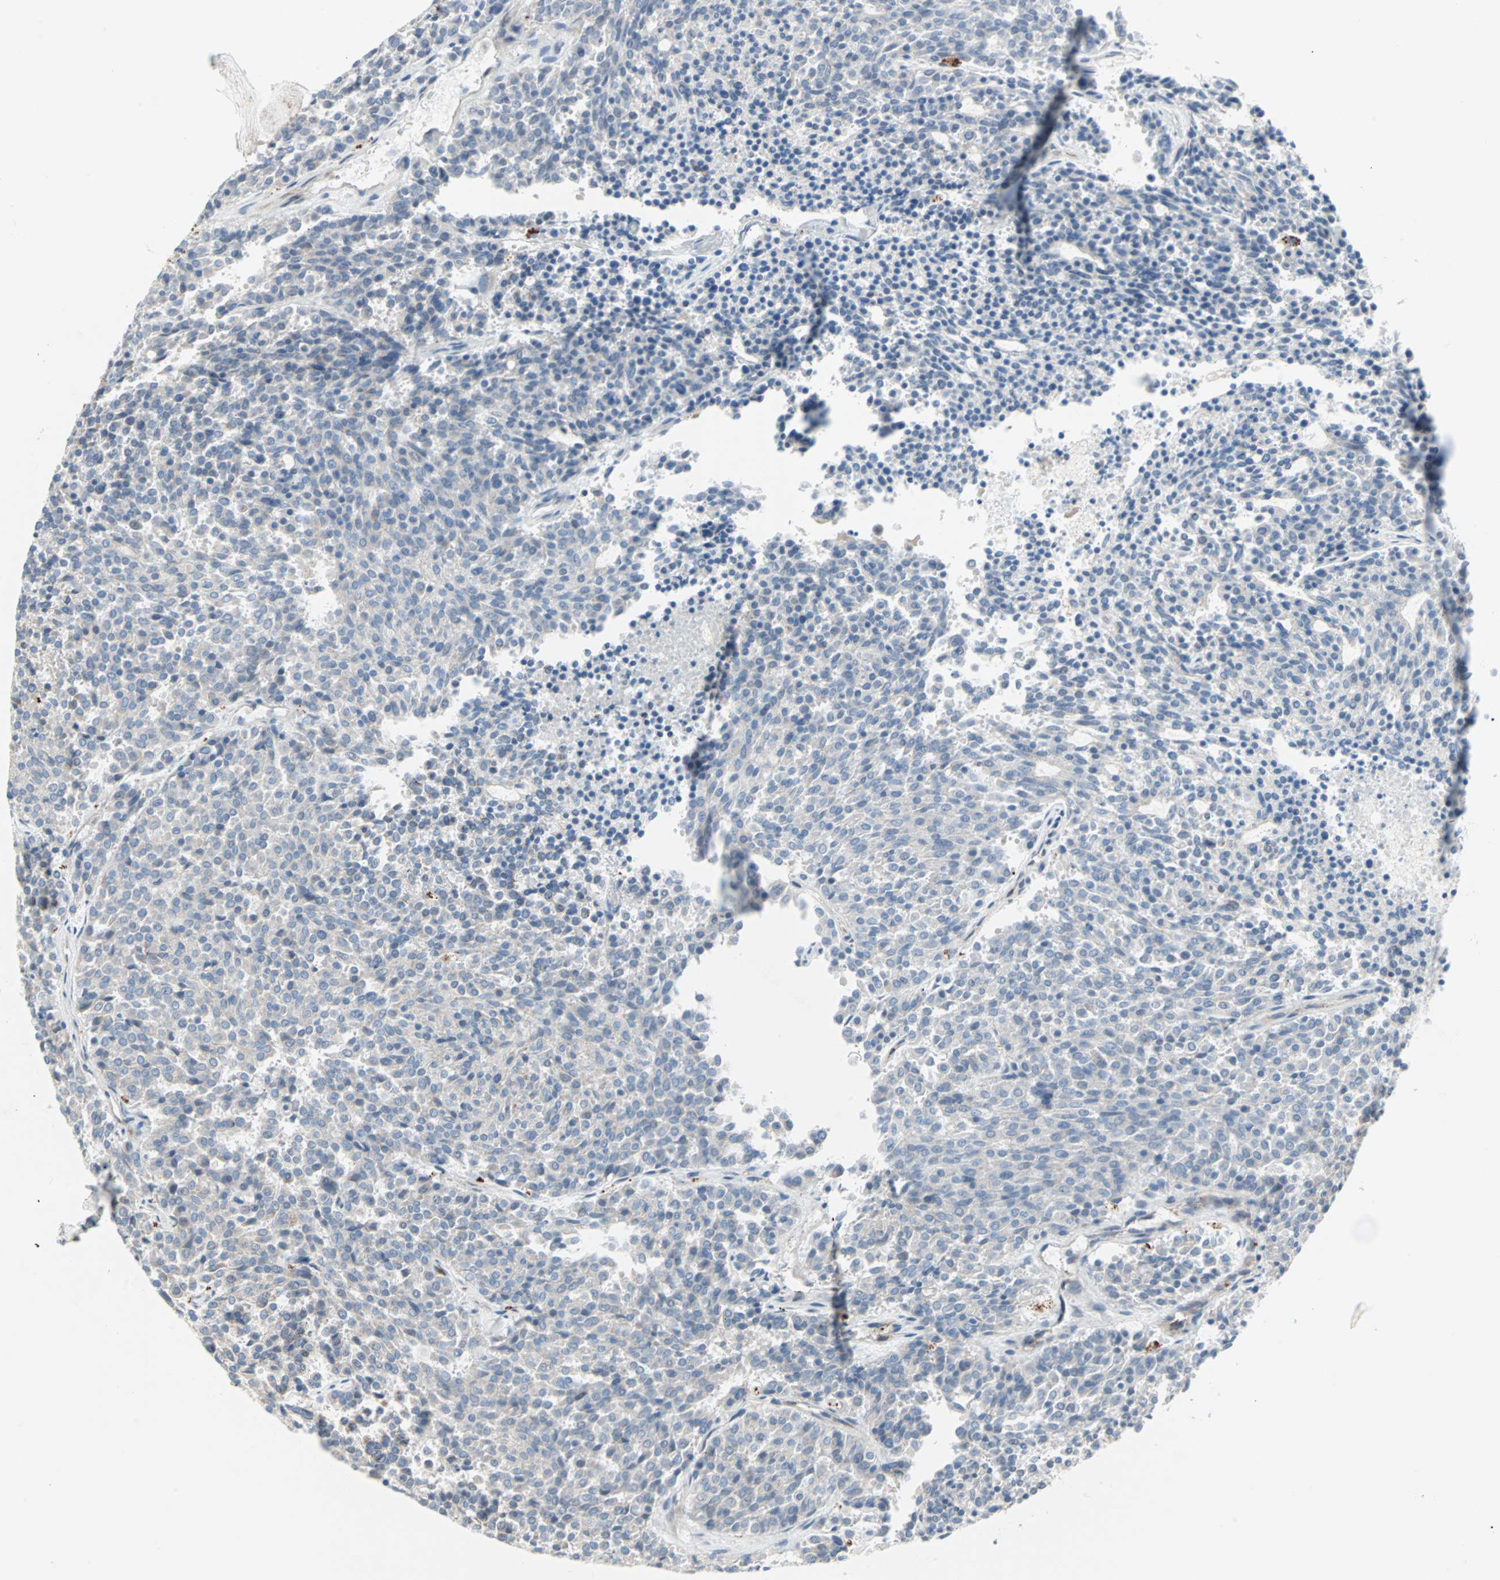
{"staining": {"intensity": "negative", "quantity": "none", "location": "none"}, "tissue": "carcinoid", "cell_type": "Tumor cells", "image_type": "cancer", "snomed": [{"axis": "morphology", "description": "Carcinoid, malignant, NOS"}, {"axis": "topography", "description": "Pancreas"}], "caption": "Immunohistochemistry (IHC) histopathology image of human carcinoid (malignant) stained for a protein (brown), which reveals no staining in tumor cells.", "gene": "CAND2", "patient": {"sex": "female", "age": 54}}